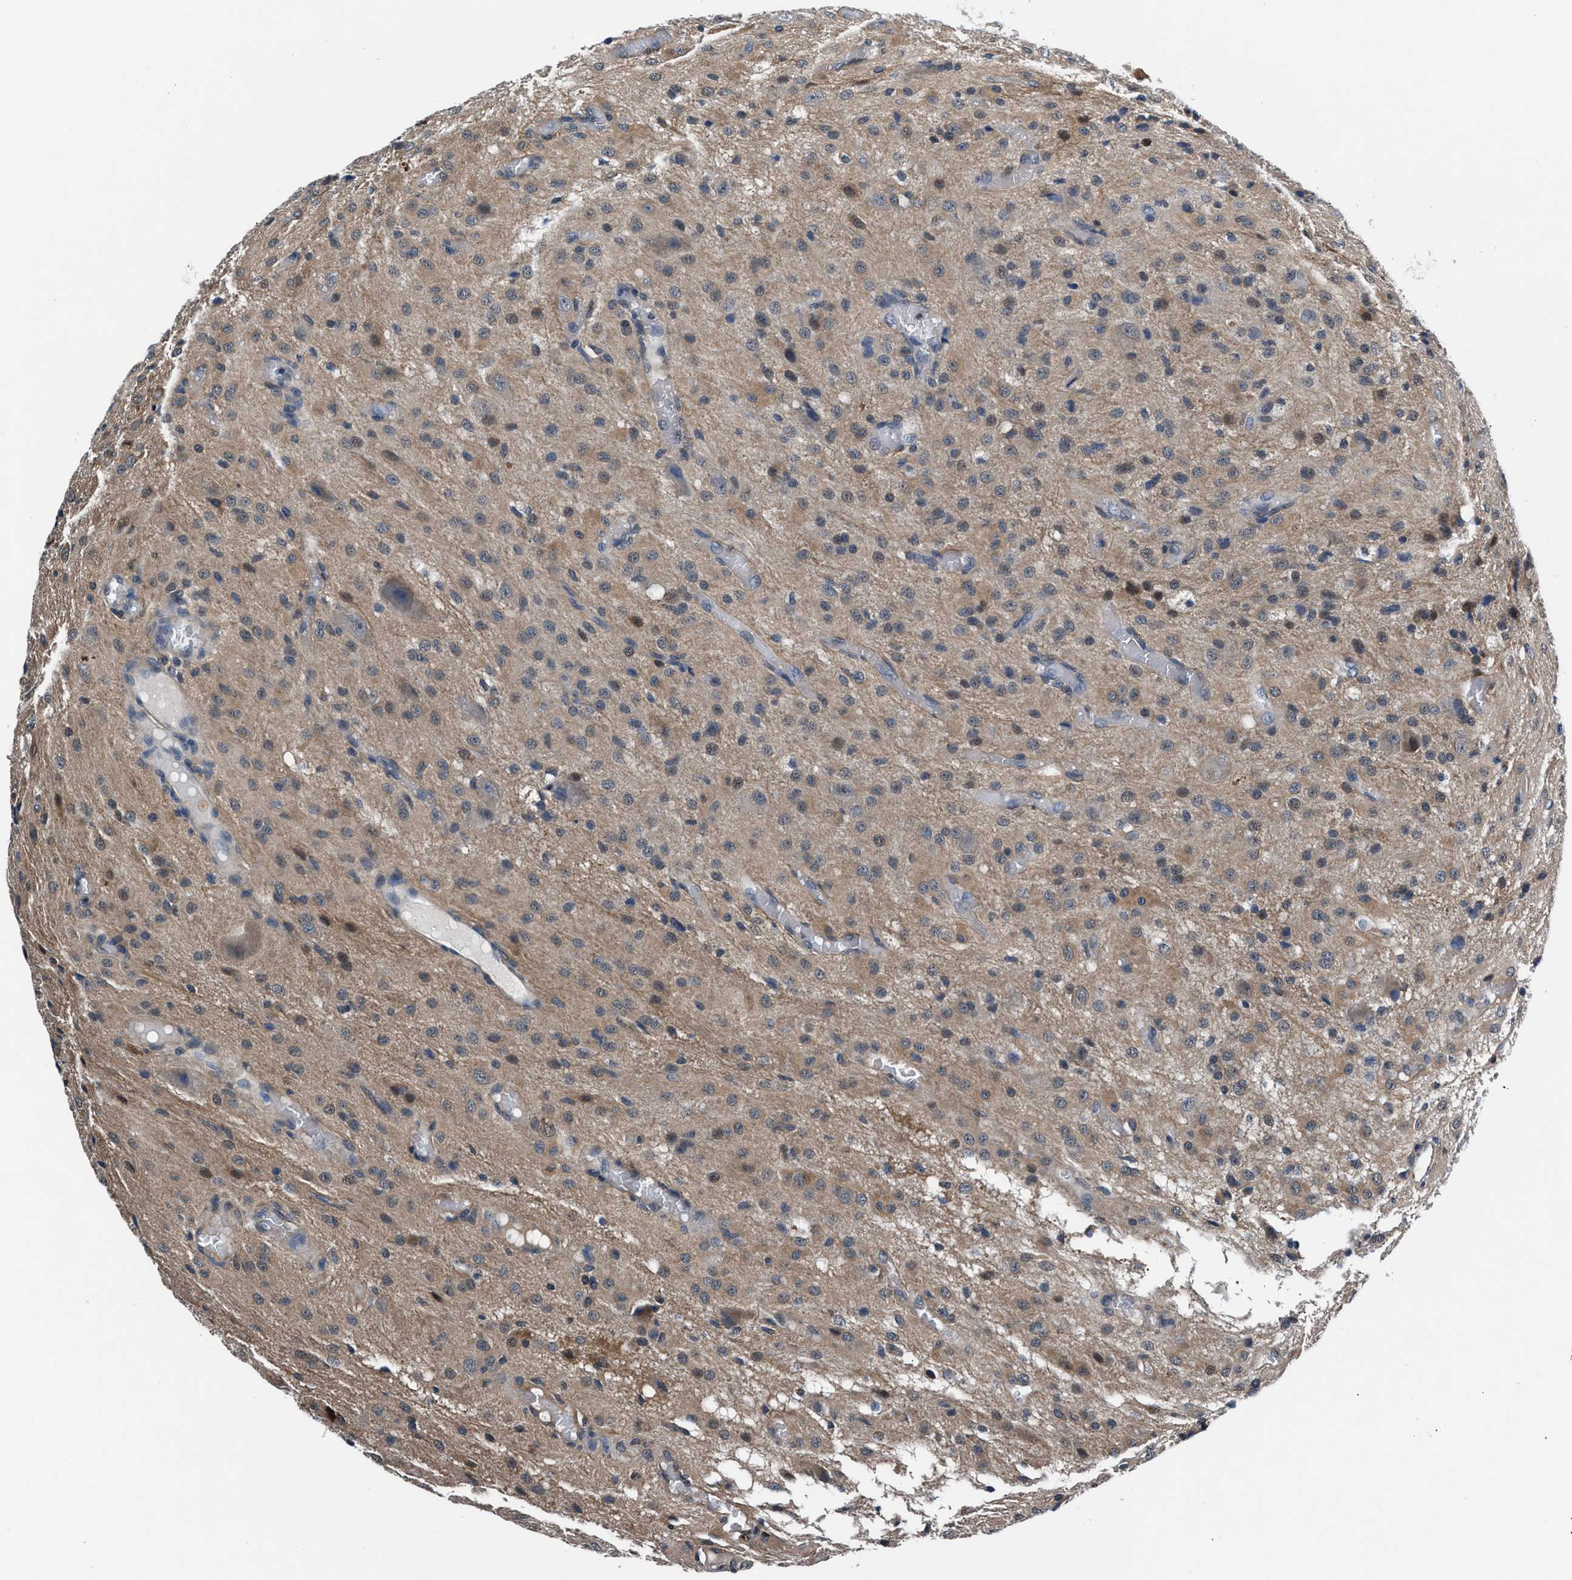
{"staining": {"intensity": "weak", "quantity": ">75%", "location": "cytoplasmic/membranous"}, "tissue": "glioma", "cell_type": "Tumor cells", "image_type": "cancer", "snomed": [{"axis": "morphology", "description": "Glioma, malignant, High grade"}, {"axis": "topography", "description": "Brain"}], "caption": "Malignant glioma (high-grade) stained with DAB (3,3'-diaminobenzidine) immunohistochemistry (IHC) exhibits low levels of weak cytoplasmic/membranous staining in about >75% of tumor cells.", "gene": "PRPSAP2", "patient": {"sex": "female", "age": 59}}